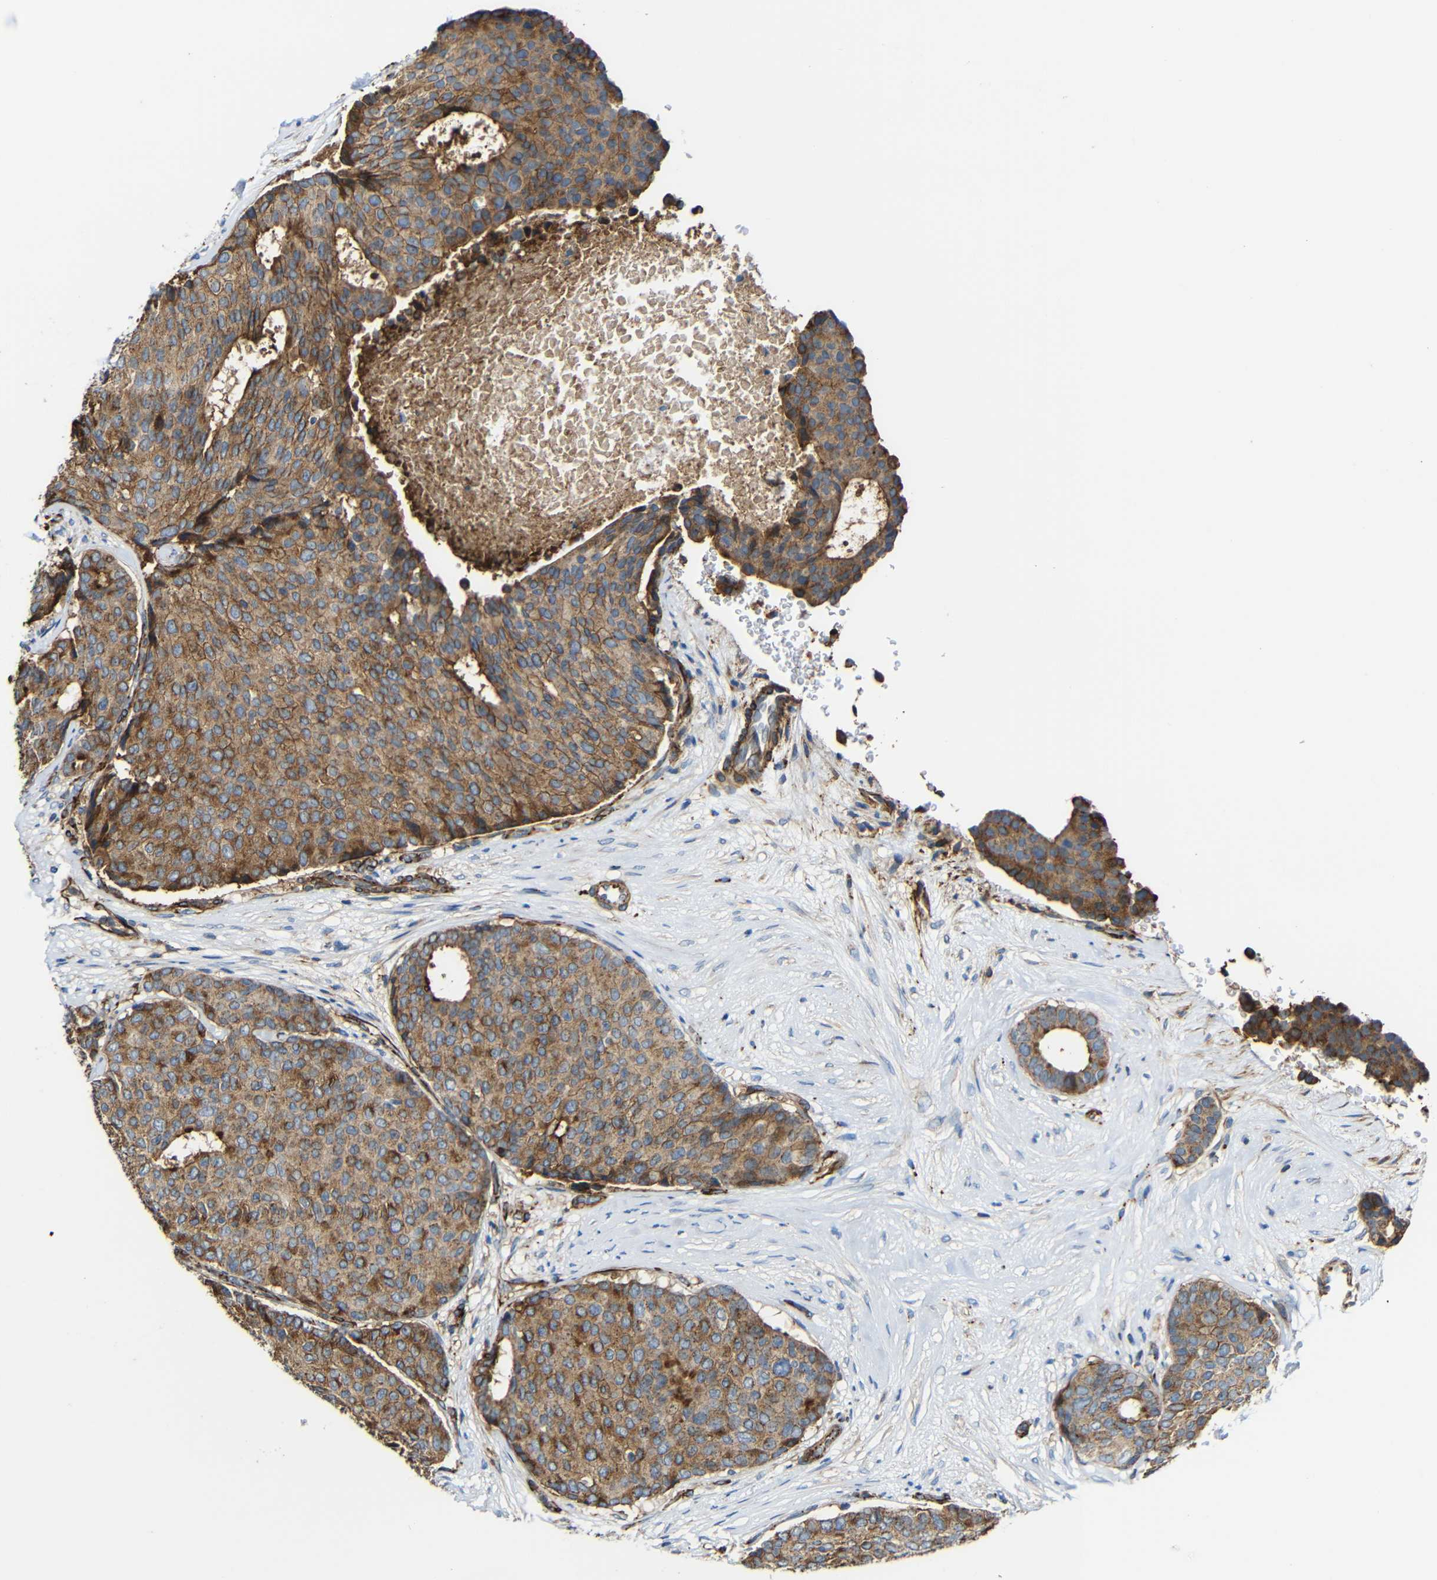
{"staining": {"intensity": "moderate", "quantity": ">75%", "location": "cytoplasmic/membranous"}, "tissue": "breast cancer", "cell_type": "Tumor cells", "image_type": "cancer", "snomed": [{"axis": "morphology", "description": "Duct carcinoma"}, {"axis": "topography", "description": "Breast"}], "caption": "Breast invasive ductal carcinoma tissue shows moderate cytoplasmic/membranous expression in about >75% of tumor cells, visualized by immunohistochemistry. (DAB (3,3'-diaminobenzidine) IHC with brightfield microscopy, high magnification).", "gene": "IGSF10", "patient": {"sex": "female", "age": 75}}